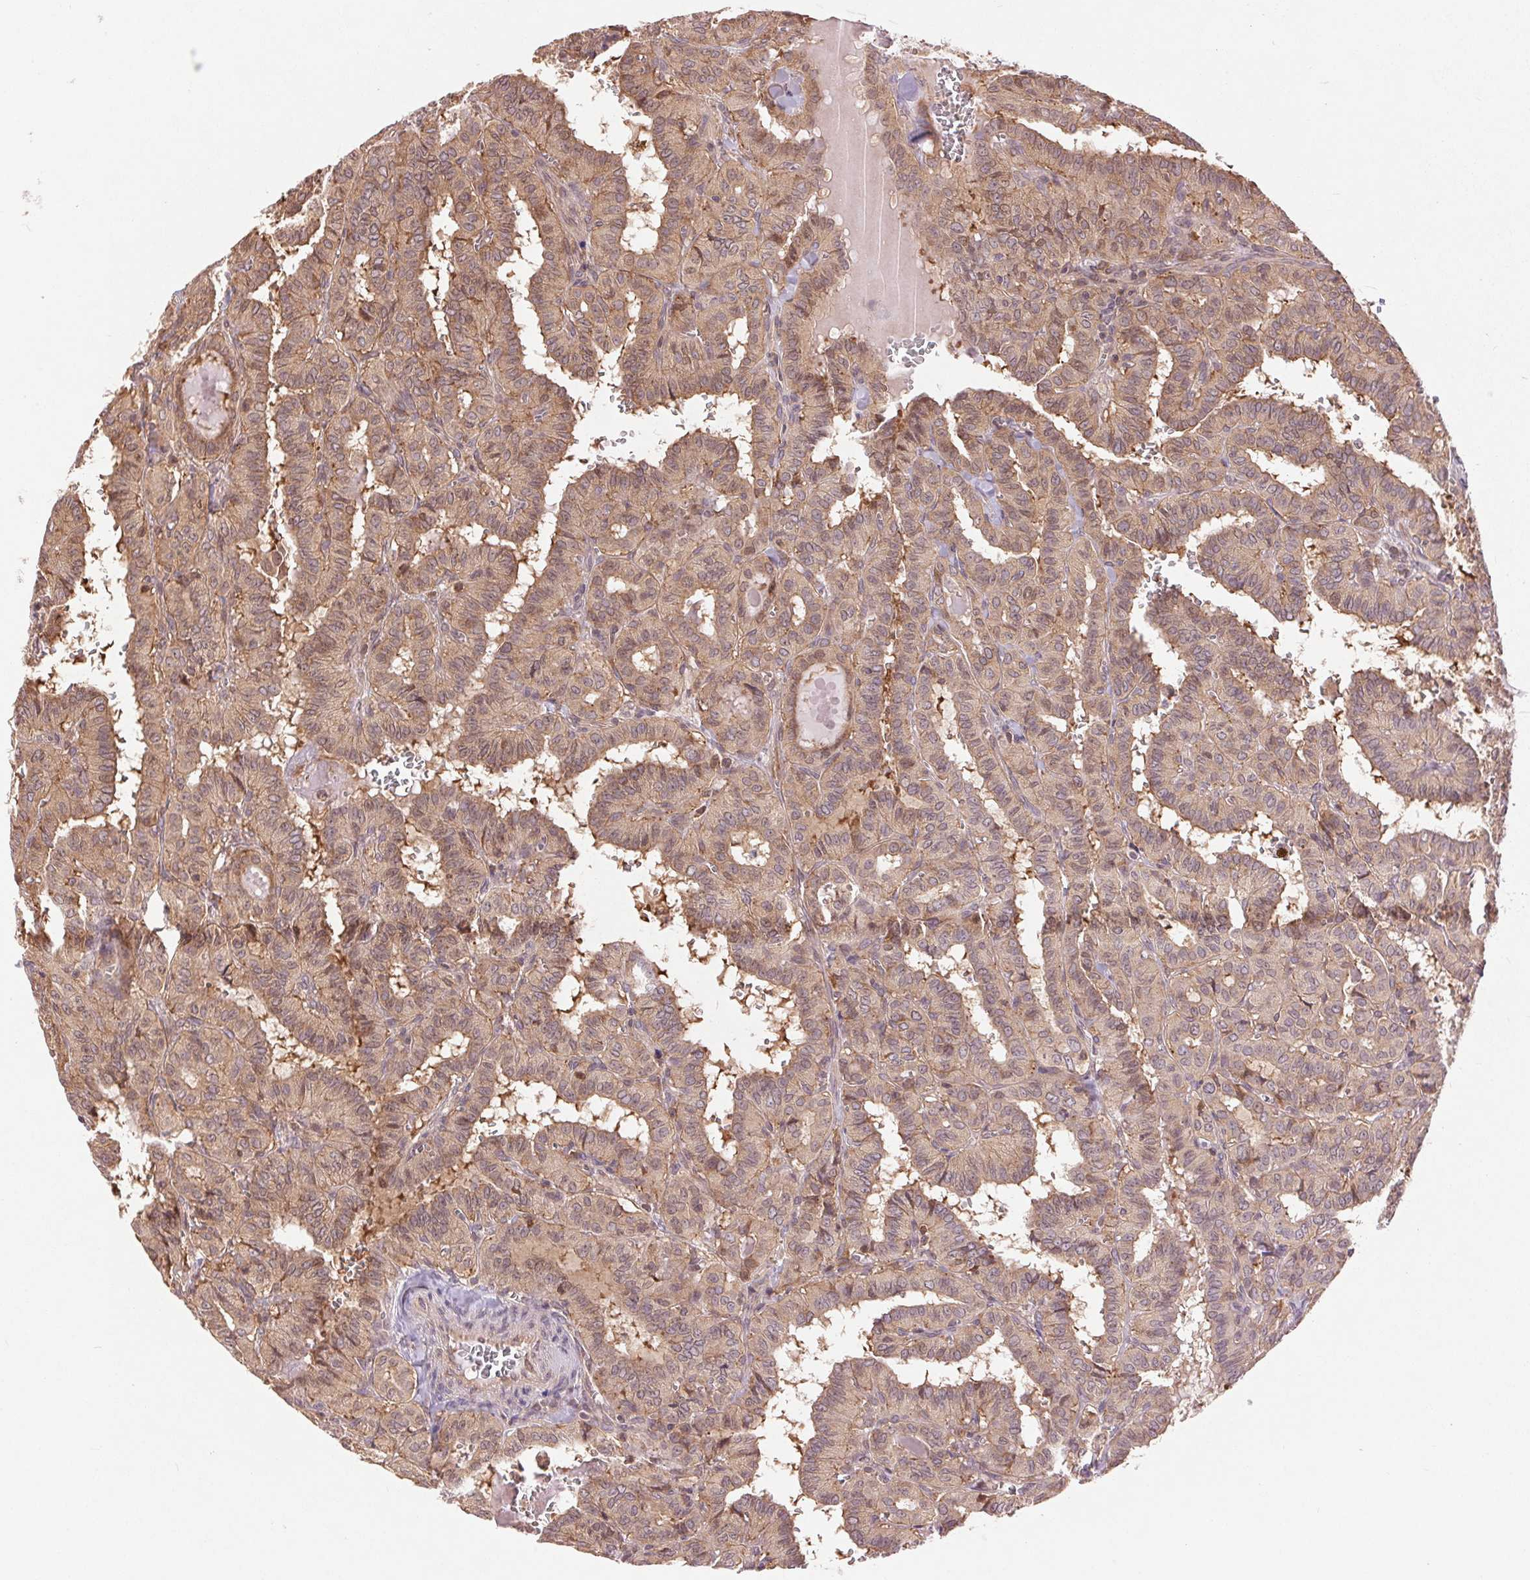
{"staining": {"intensity": "moderate", "quantity": ">75%", "location": "cytoplasmic/membranous"}, "tissue": "thyroid cancer", "cell_type": "Tumor cells", "image_type": "cancer", "snomed": [{"axis": "morphology", "description": "Papillary adenocarcinoma, NOS"}, {"axis": "topography", "description": "Thyroid gland"}], "caption": "The histopathology image exhibits a brown stain indicating the presence of a protein in the cytoplasmic/membranous of tumor cells in thyroid cancer.", "gene": "BTF3L4", "patient": {"sex": "female", "age": 21}}